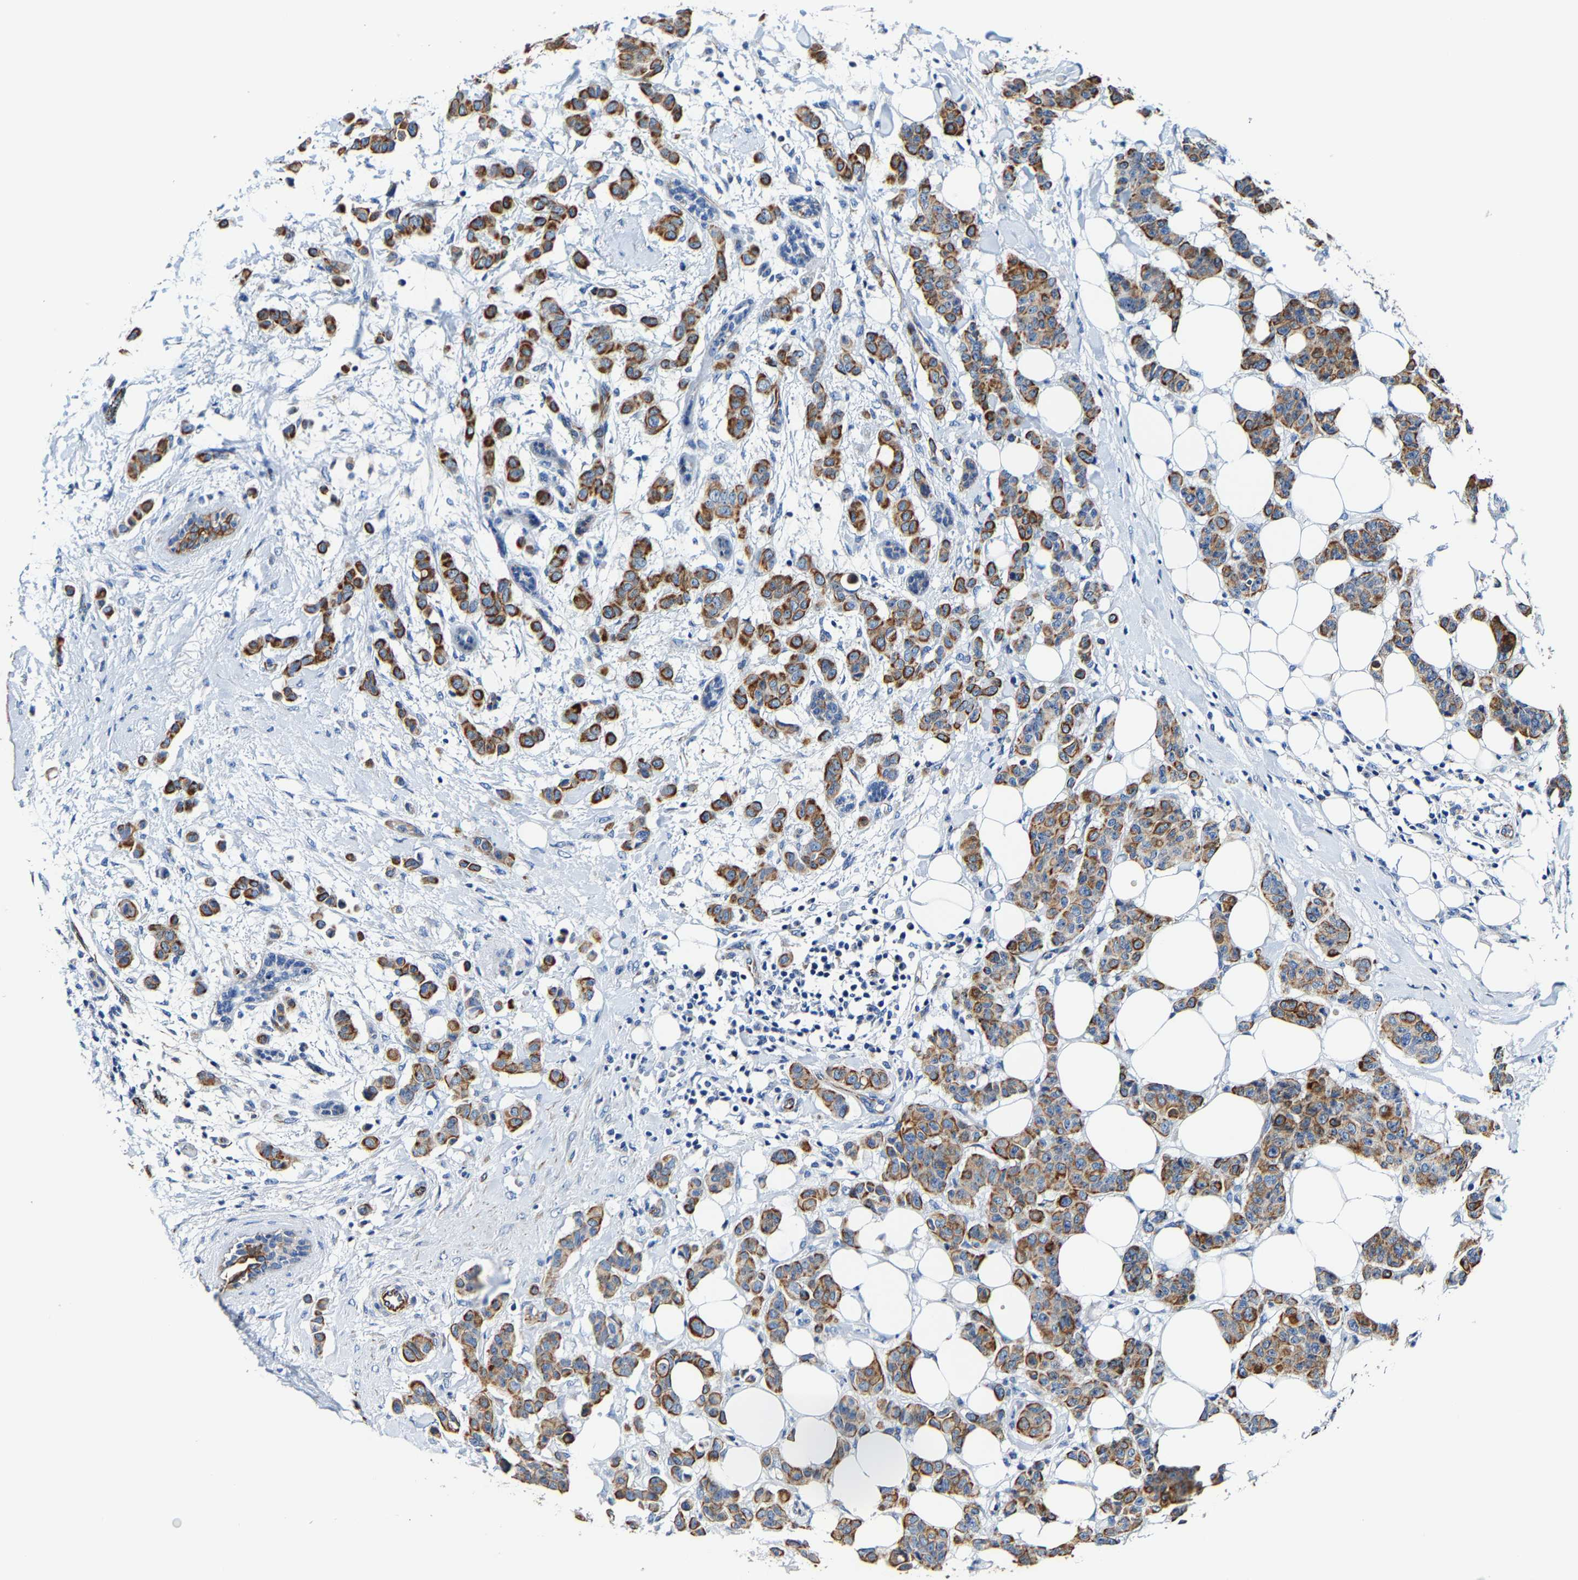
{"staining": {"intensity": "moderate", "quantity": ">75%", "location": "cytoplasmic/membranous"}, "tissue": "breast cancer", "cell_type": "Tumor cells", "image_type": "cancer", "snomed": [{"axis": "morphology", "description": "Duct carcinoma"}, {"axis": "topography", "description": "Breast"}], "caption": "The histopathology image demonstrates a brown stain indicating the presence of a protein in the cytoplasmic/membranous of tumor cells in breast intraductal carcinoma.", "gene": "MMEL1", "patient": {"sex": "female", "age": 40}}